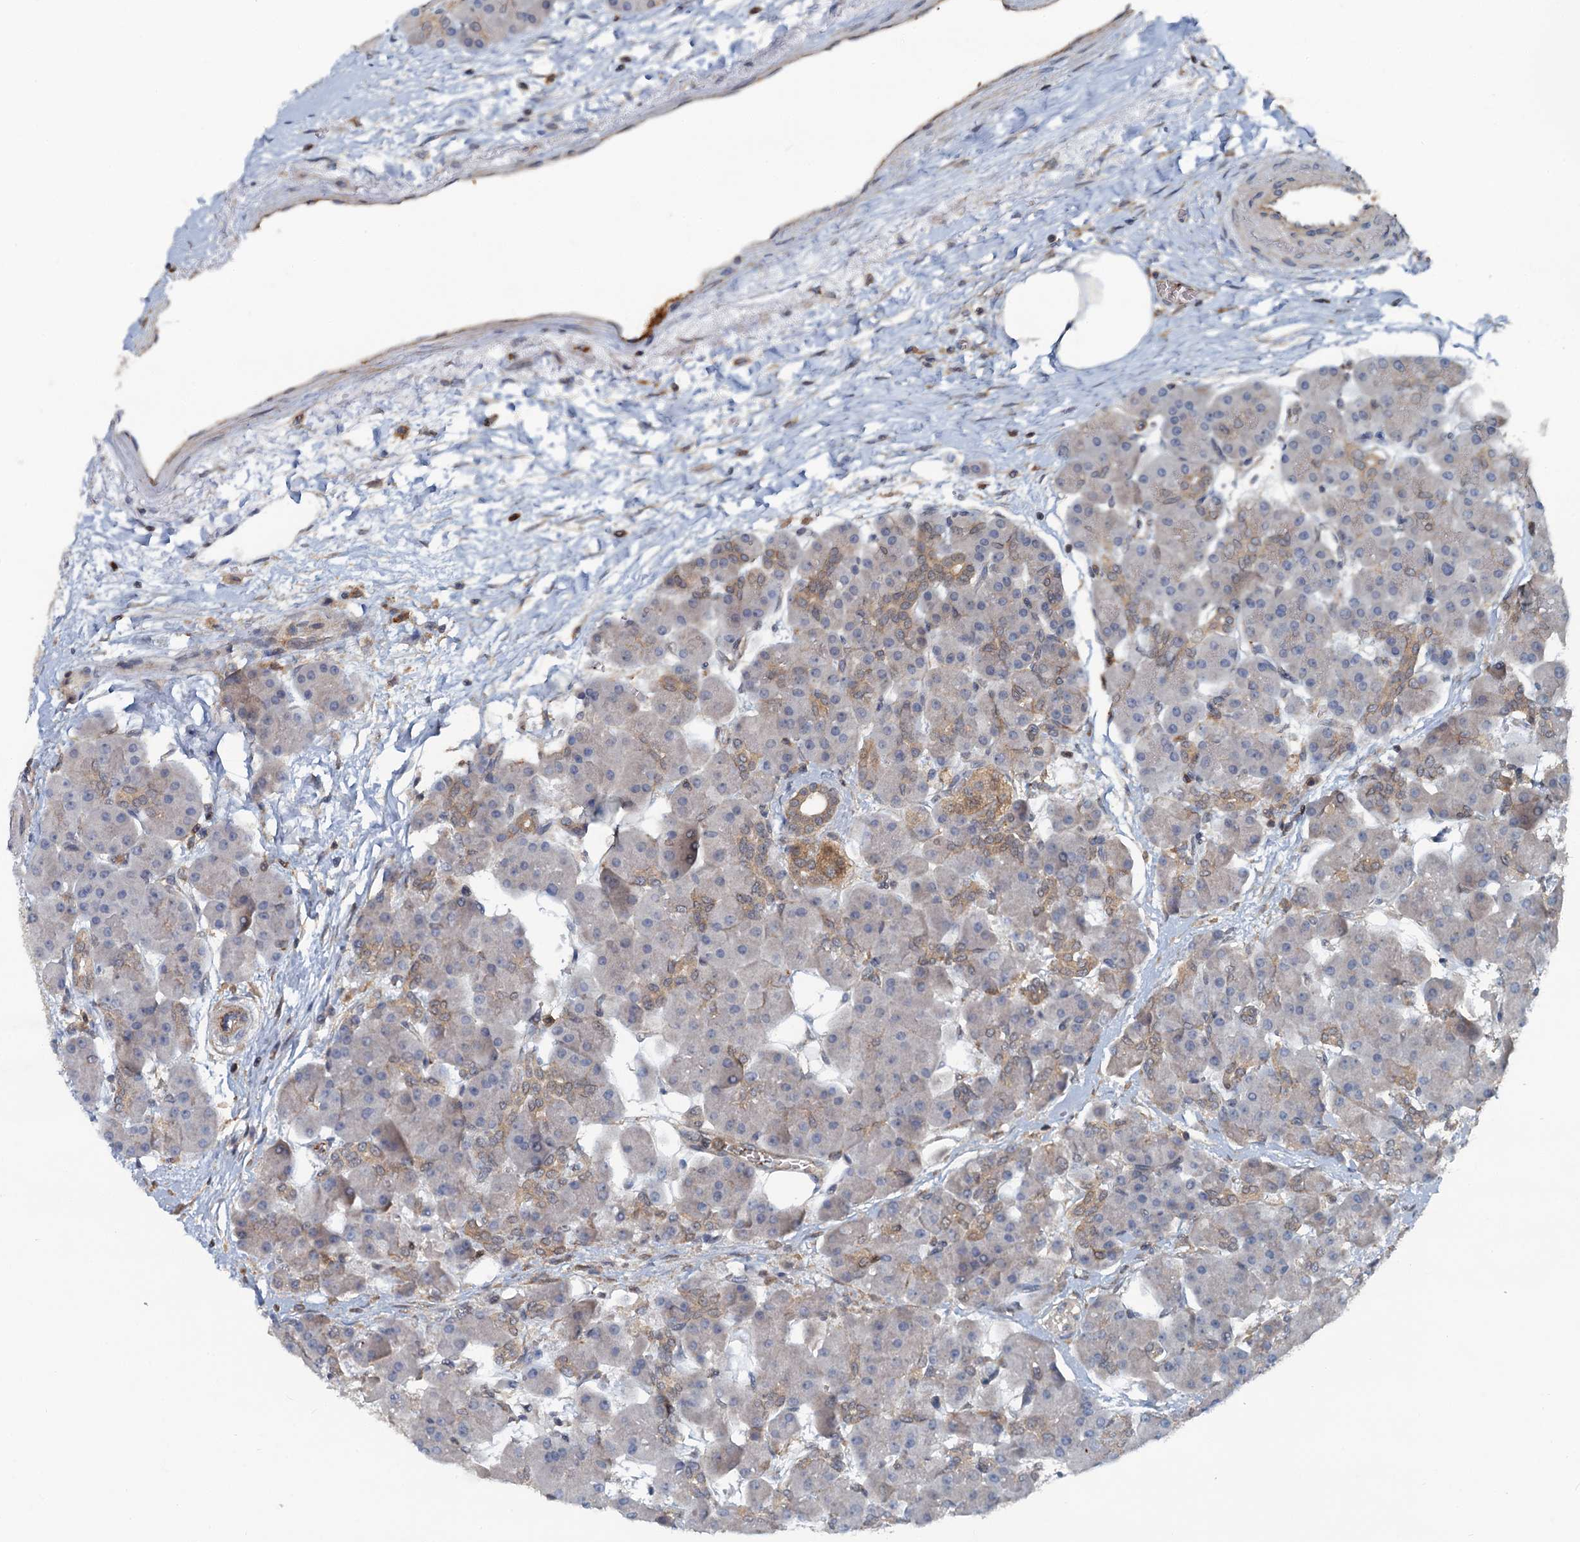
{"staining": {"intensity": "moderate", "quantity": "25%-75%", "location": "cytoplasmic/membranous"}, "tissue": "pancreas", "cell_type": "Exocrine glandular cells", "image_type": "normal", "snomed": [{"axis": "morphology", "description": "Normal tissue, NOS"}, {"axis": "topography", "description": "Pancreas"}], "caption": "A photomicrograph of pancreas stained for a protein reveals moderate cytoplasmic/membranous brown staining in exocrine glandular cells. The staining was performed using DAB (3,3'-diaminobenzidine) to visualize the protein expression in brown, while the nuclei were stained in blue with hematoxylin (Magnification: 20x).", "gene": "GCLM", "patient": {"sex": "male", "age": 66}}